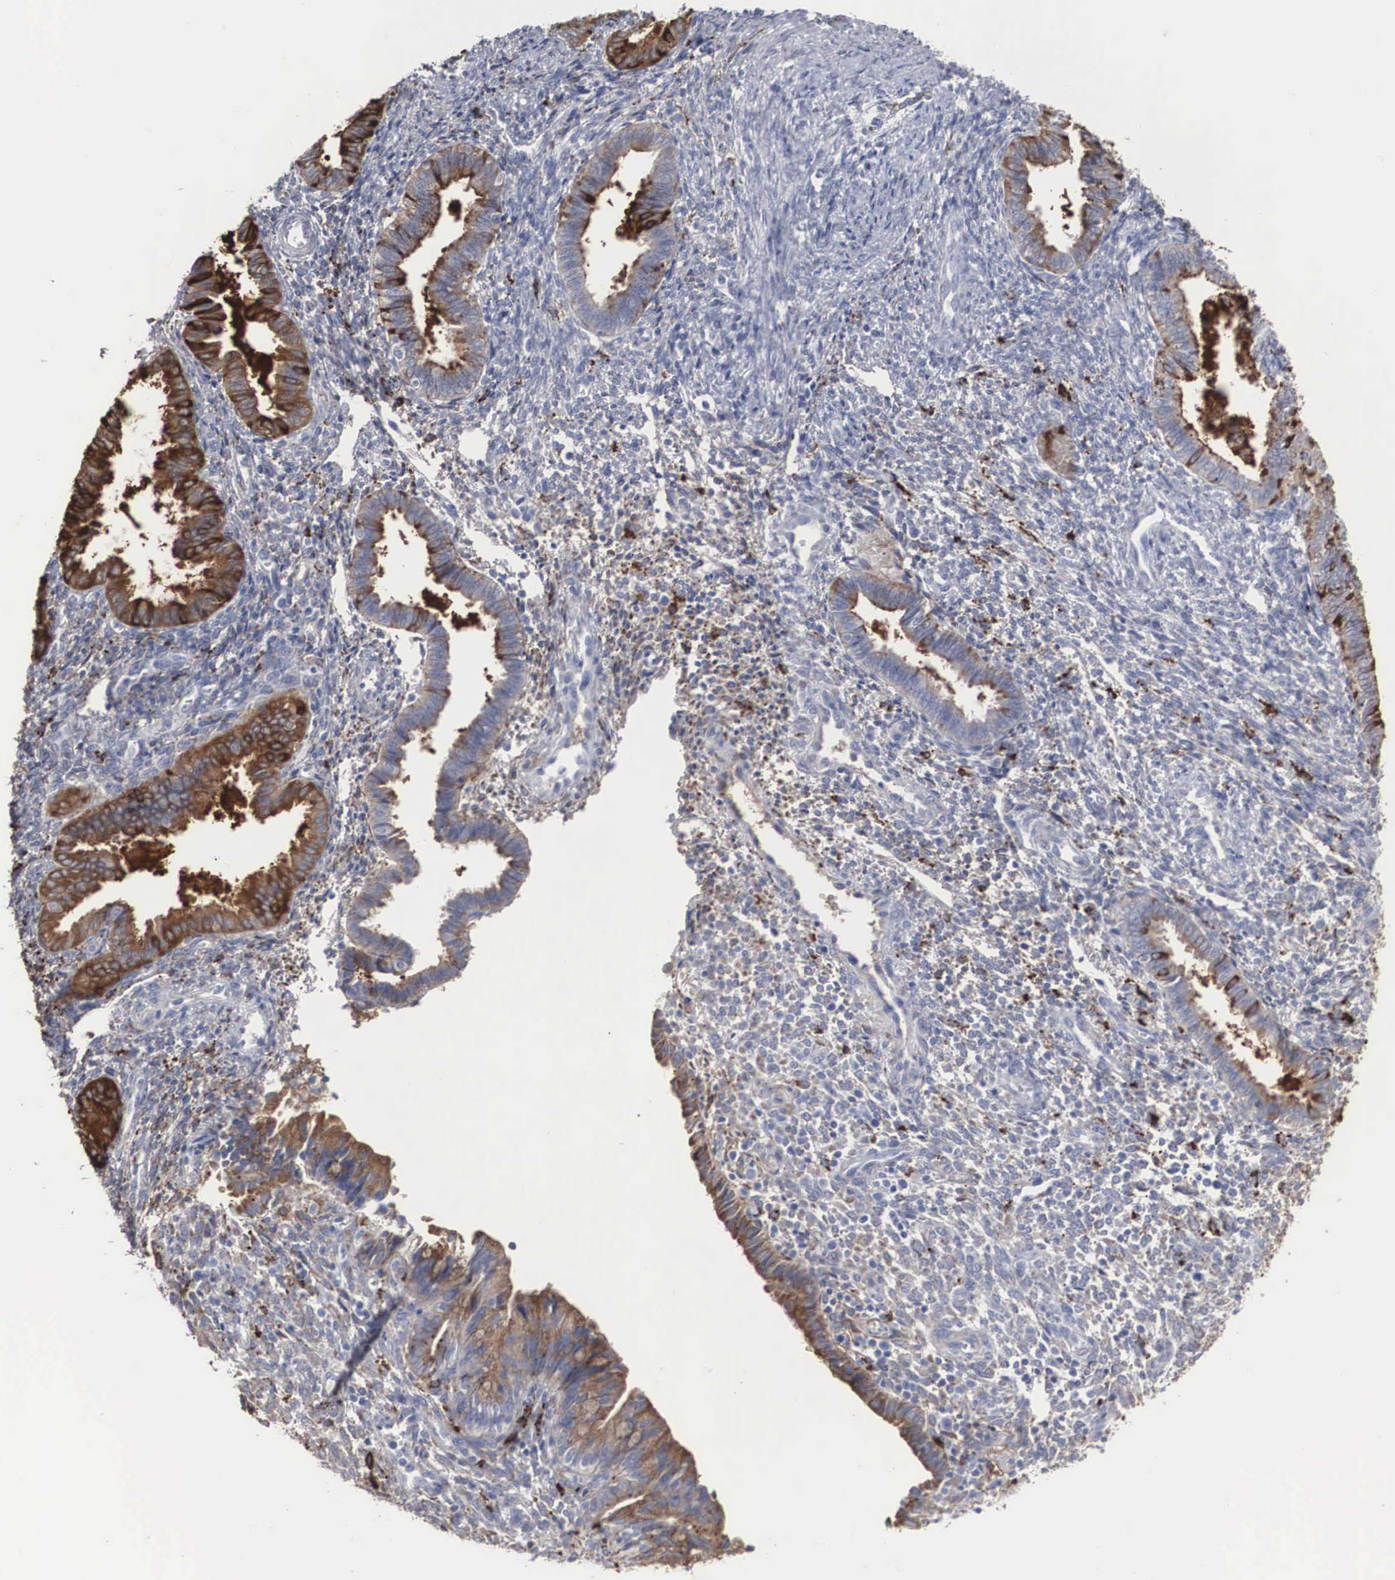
{"staining": {"intensity": "moderate", "quantity": "25%-75%", "location": "cytoplasmic/membranous"}, "tissue": "endometrium", "cell_type": "Cells in endometrial stroma", "image_type": "normal", "snomed": [{"axis": "morphology", "description": "Normal tissue, NOS"}, {"axis": "topography", "description": "Endometrium"}], "caption": "DAB immunohistochemical staining of benign human endometrium displays moderate cytoplasmic/membranous protein expression in approximately 25%-75% of cells in endometrial stroma. The staining was performed using DAB, with brown indicating positive protein expression. Nuclei are stained blue with hematoxylin.", "gene": "LGALS3BP", "patient": {"sex": "female", "age": 36}}